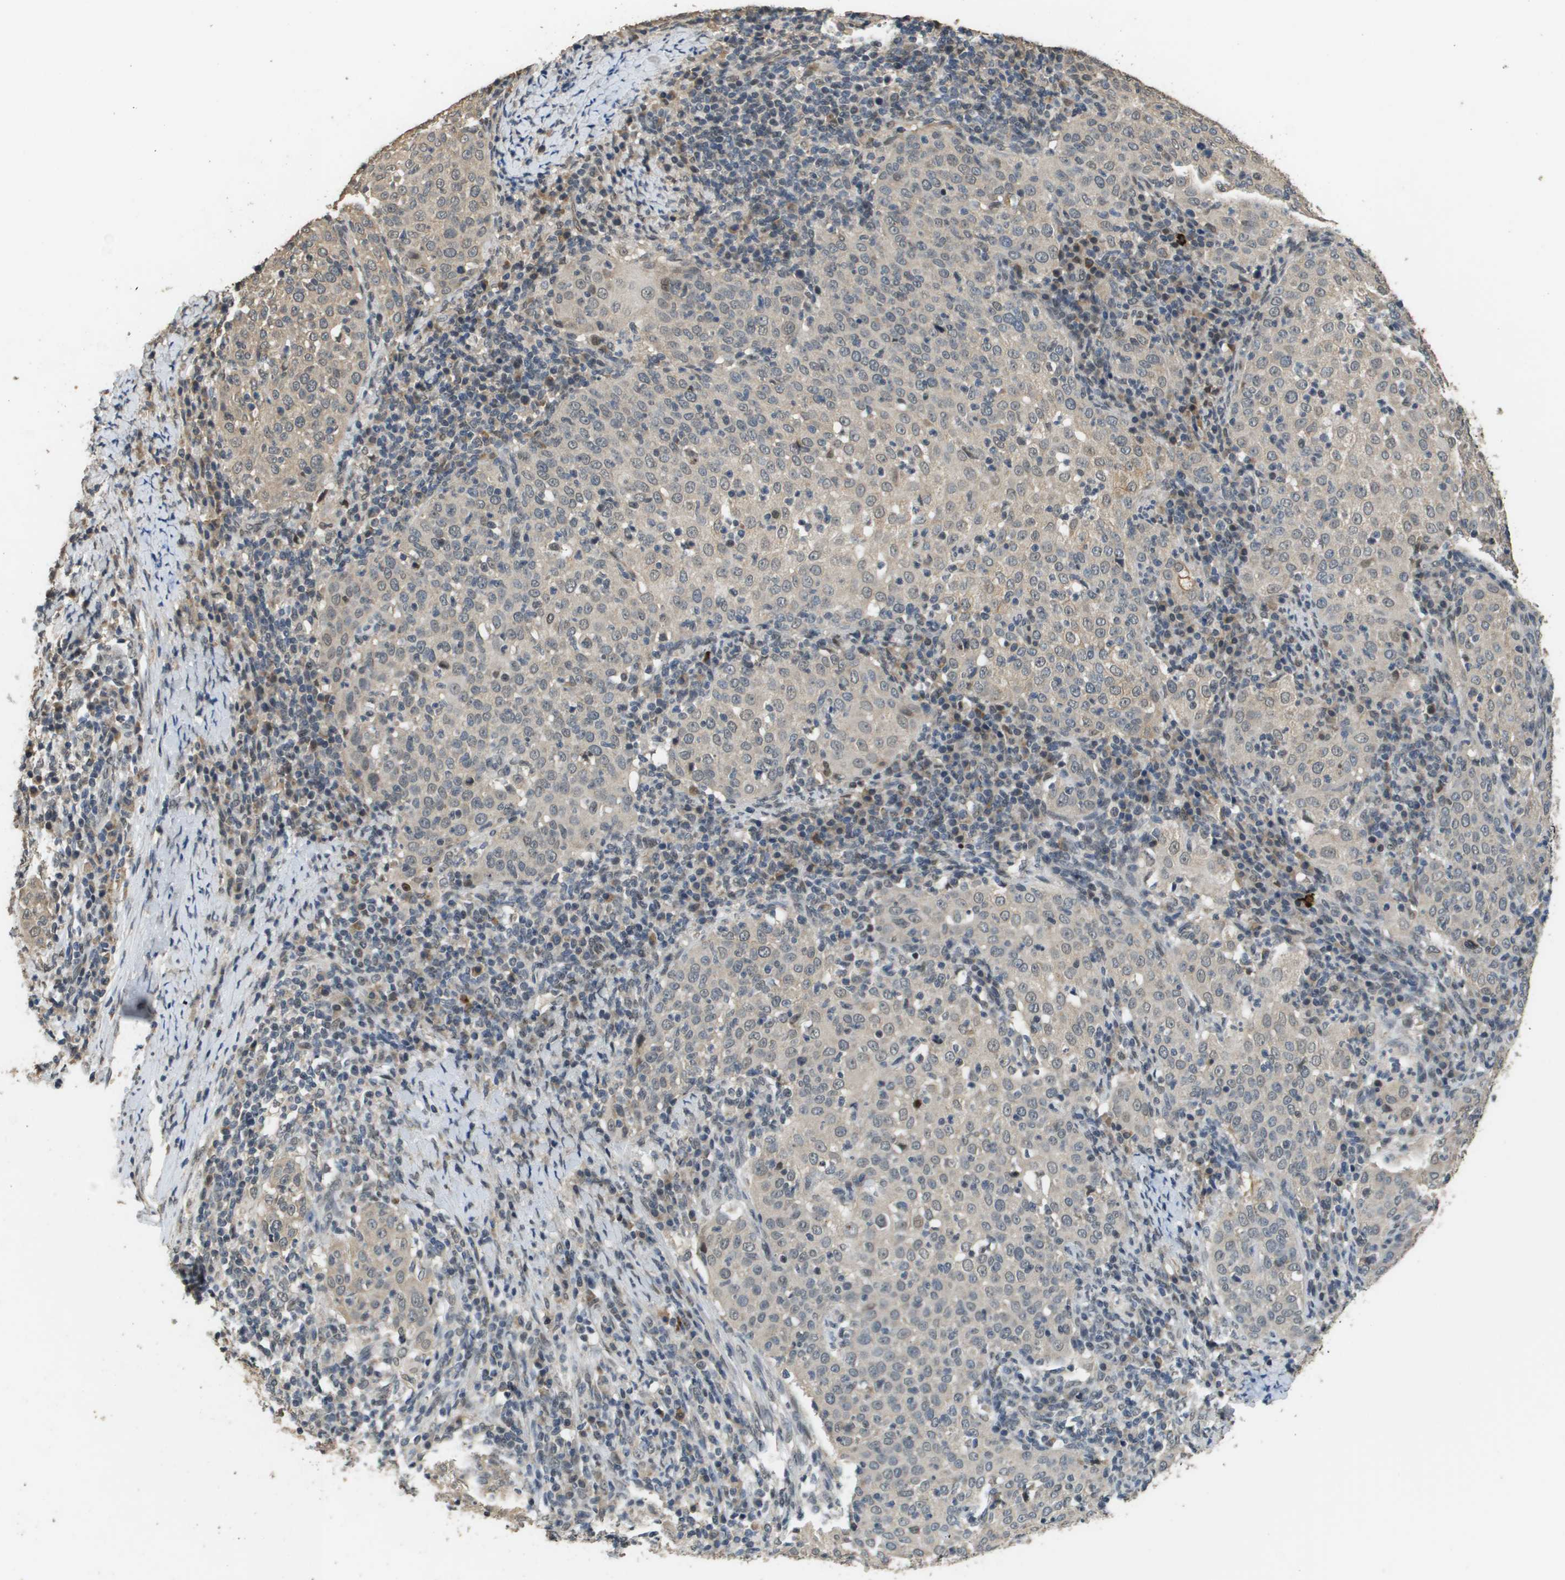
{"staining": {"intensity": "weak", "quantity": "25%-75%", "location": "cytoplasmic/membranous"}, "tissue": "cervical cancer", "cell_type": "Tumor cells", "image_type": "cancer", "snomed": [{"axis": "morphology", "description": "Squamous cell carcinoma, NOS"}, {"axis": "topography", "description": "Cervix"}], "caption": "An immunohistochemistry (IHC) histopathology image of neoplastic tissue is shown. Protein staining in brown highlights weak cytoplasmic/membranous positivity in cervical squamous cell carcinoma within tumor cells.", "gene": "FANCC", "patient": {"sex": "female", "age": 51}}